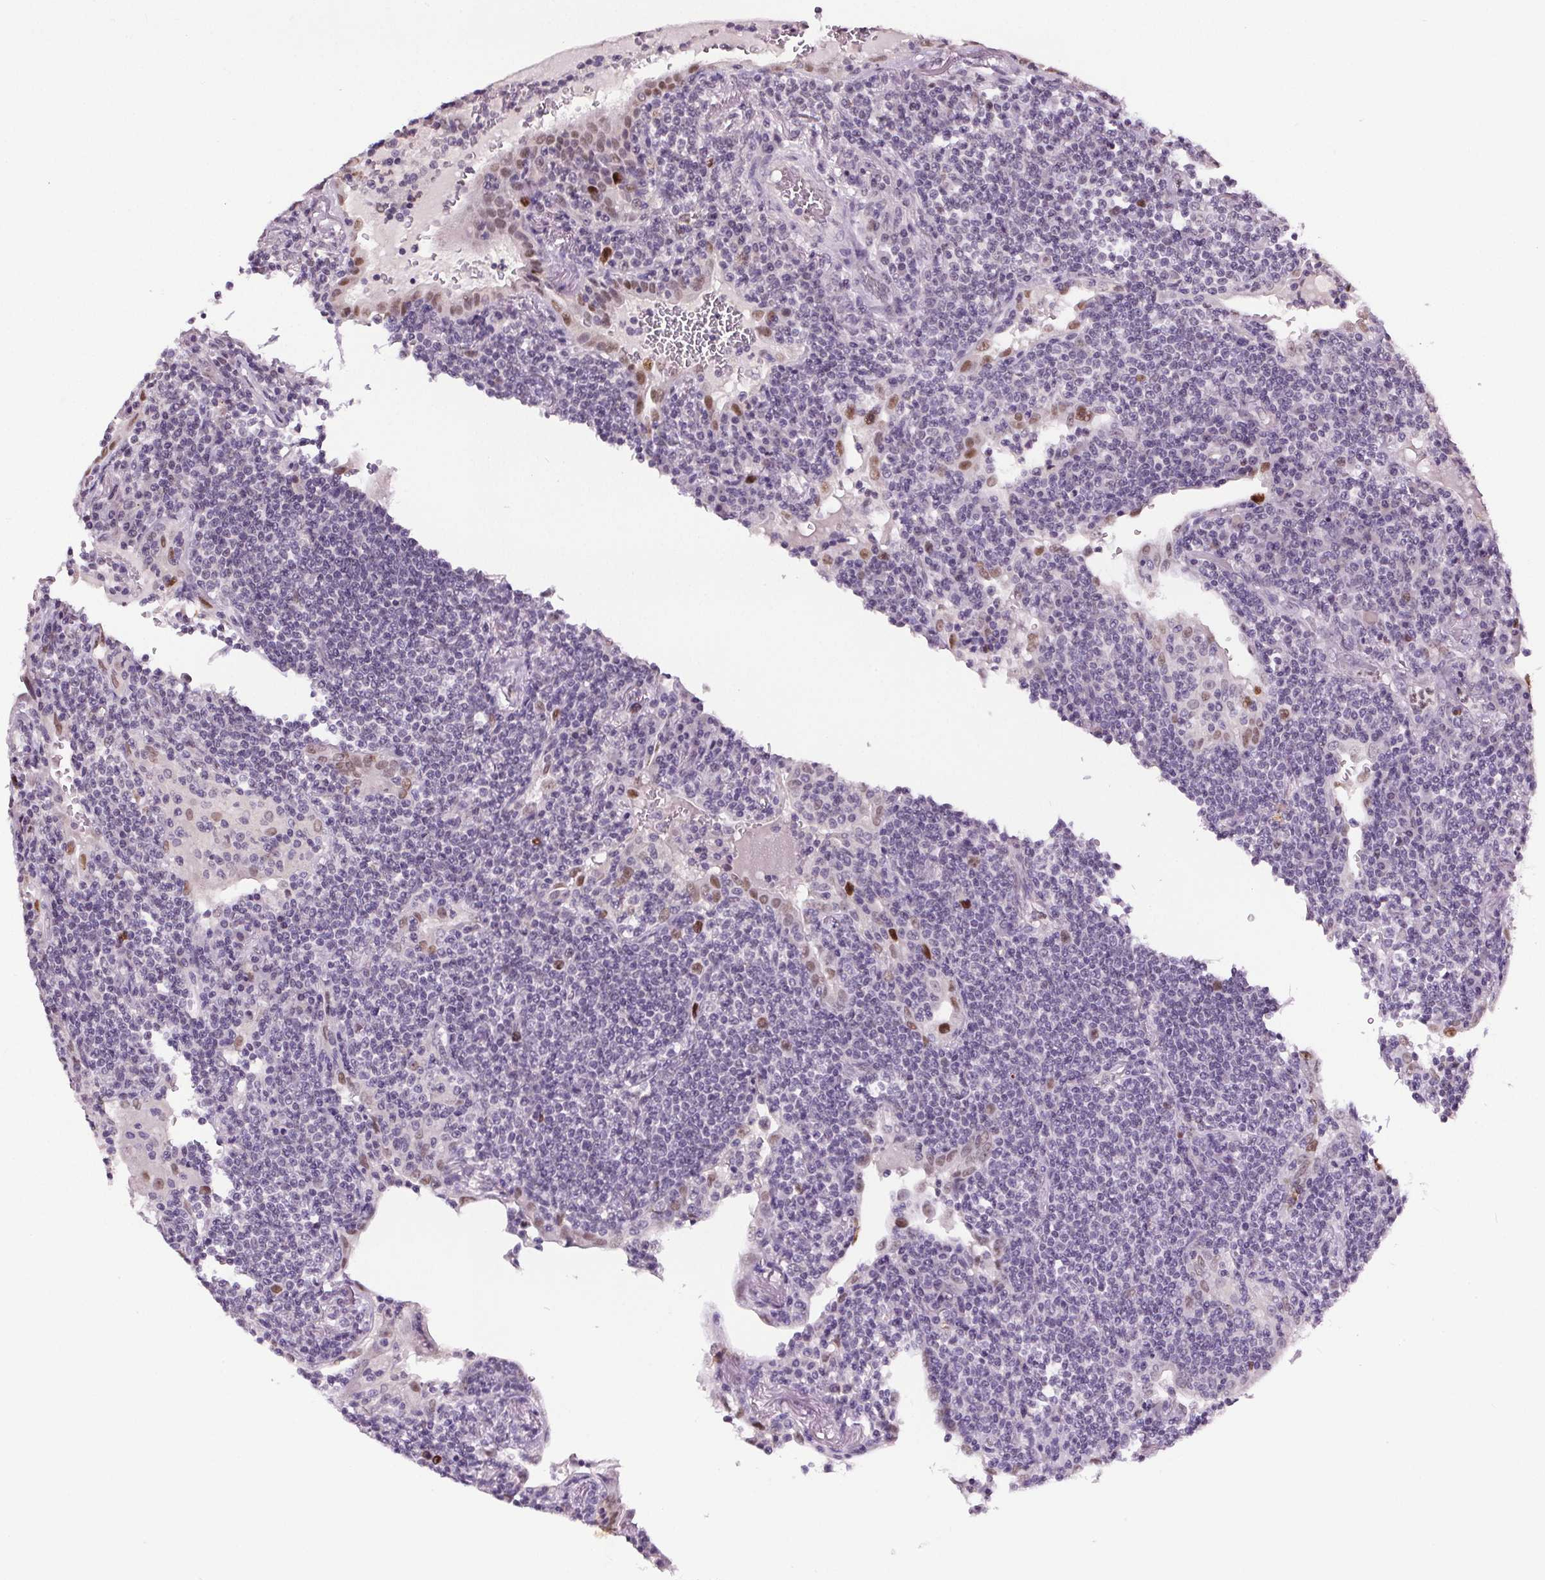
{"staining": {"intensity": "negative", "quantity": "none", "location": "none"}, "tissue": "lymphoma", "cell_type": "Tumor cells", "image_type": "cancer", "snomed": [{"axis": "morphology", "description": "Malignant lymphoma, non-Hodgkin's type, Low grade"}, {"axis": "topography", "description": "Lung"}], "caption": "Protein analysis of low-grade malignant lymphoma, non-Hodgkin's type exhibits no significant positivity in tumor cells. (Brightfield microscopy of DAB immunohistochemistry (IHC) at high magnification).", "gene": "CENPF", "patient": {"sex": "female", "age": 71}}